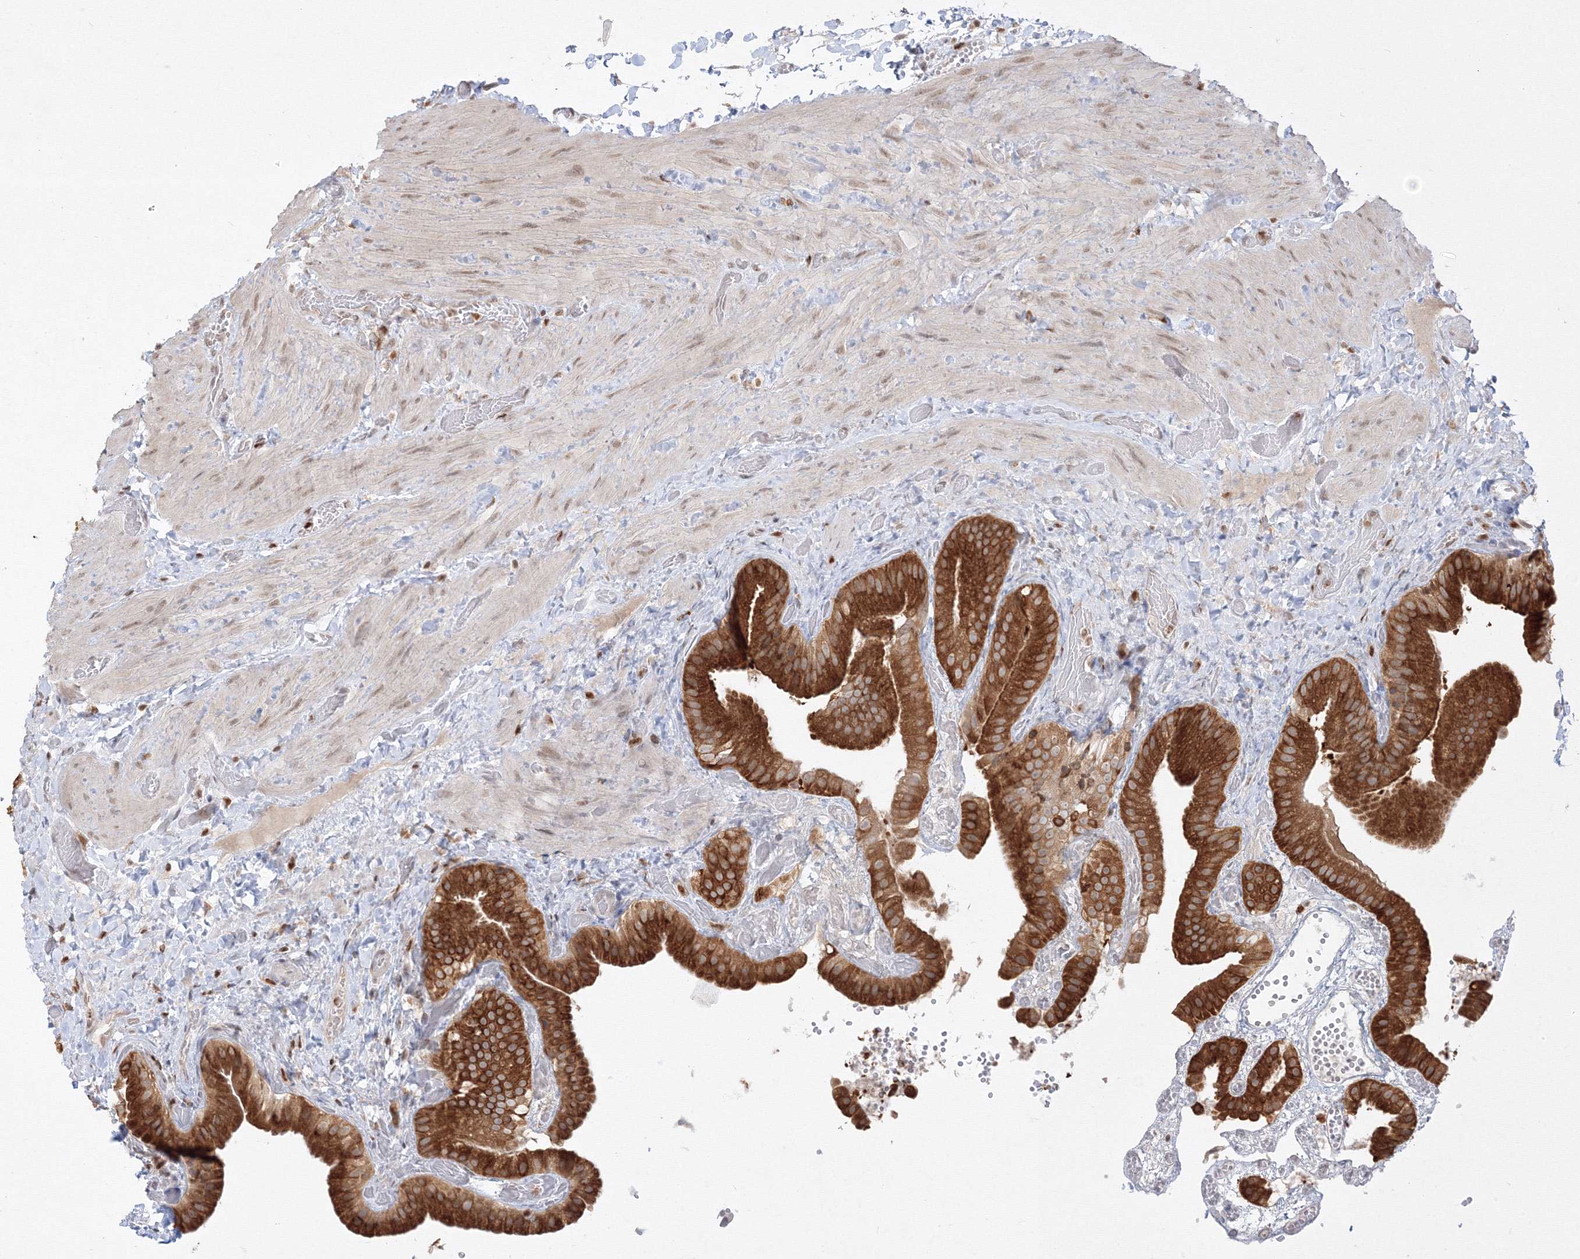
{"staining": {"intensity": "strong", "quantity": ">75%", "location": "cytoplasmic/membranous"}, "tissue": "gallbladder", "cell_type": "Glandular cells", "image_type": "normal", "snomed": [{"axis": "morphology", "description": "Normal tissue, NOS"}, {"axis": "topography", "description": "Gallbladder"}], "caption": "Immunohistochemistry (IHC) micrograph of normal gallbladder: gallbladder stained using immunohistochemistry (IHC) displays high levels of strong protein expression localized specifically in the cytoplasmic/membranous of glandular cells, appearing as a cytoplasmic/membranous brown color.", "gene": "TMEM50B", "patient": {"sex": "female", "age": 64}}